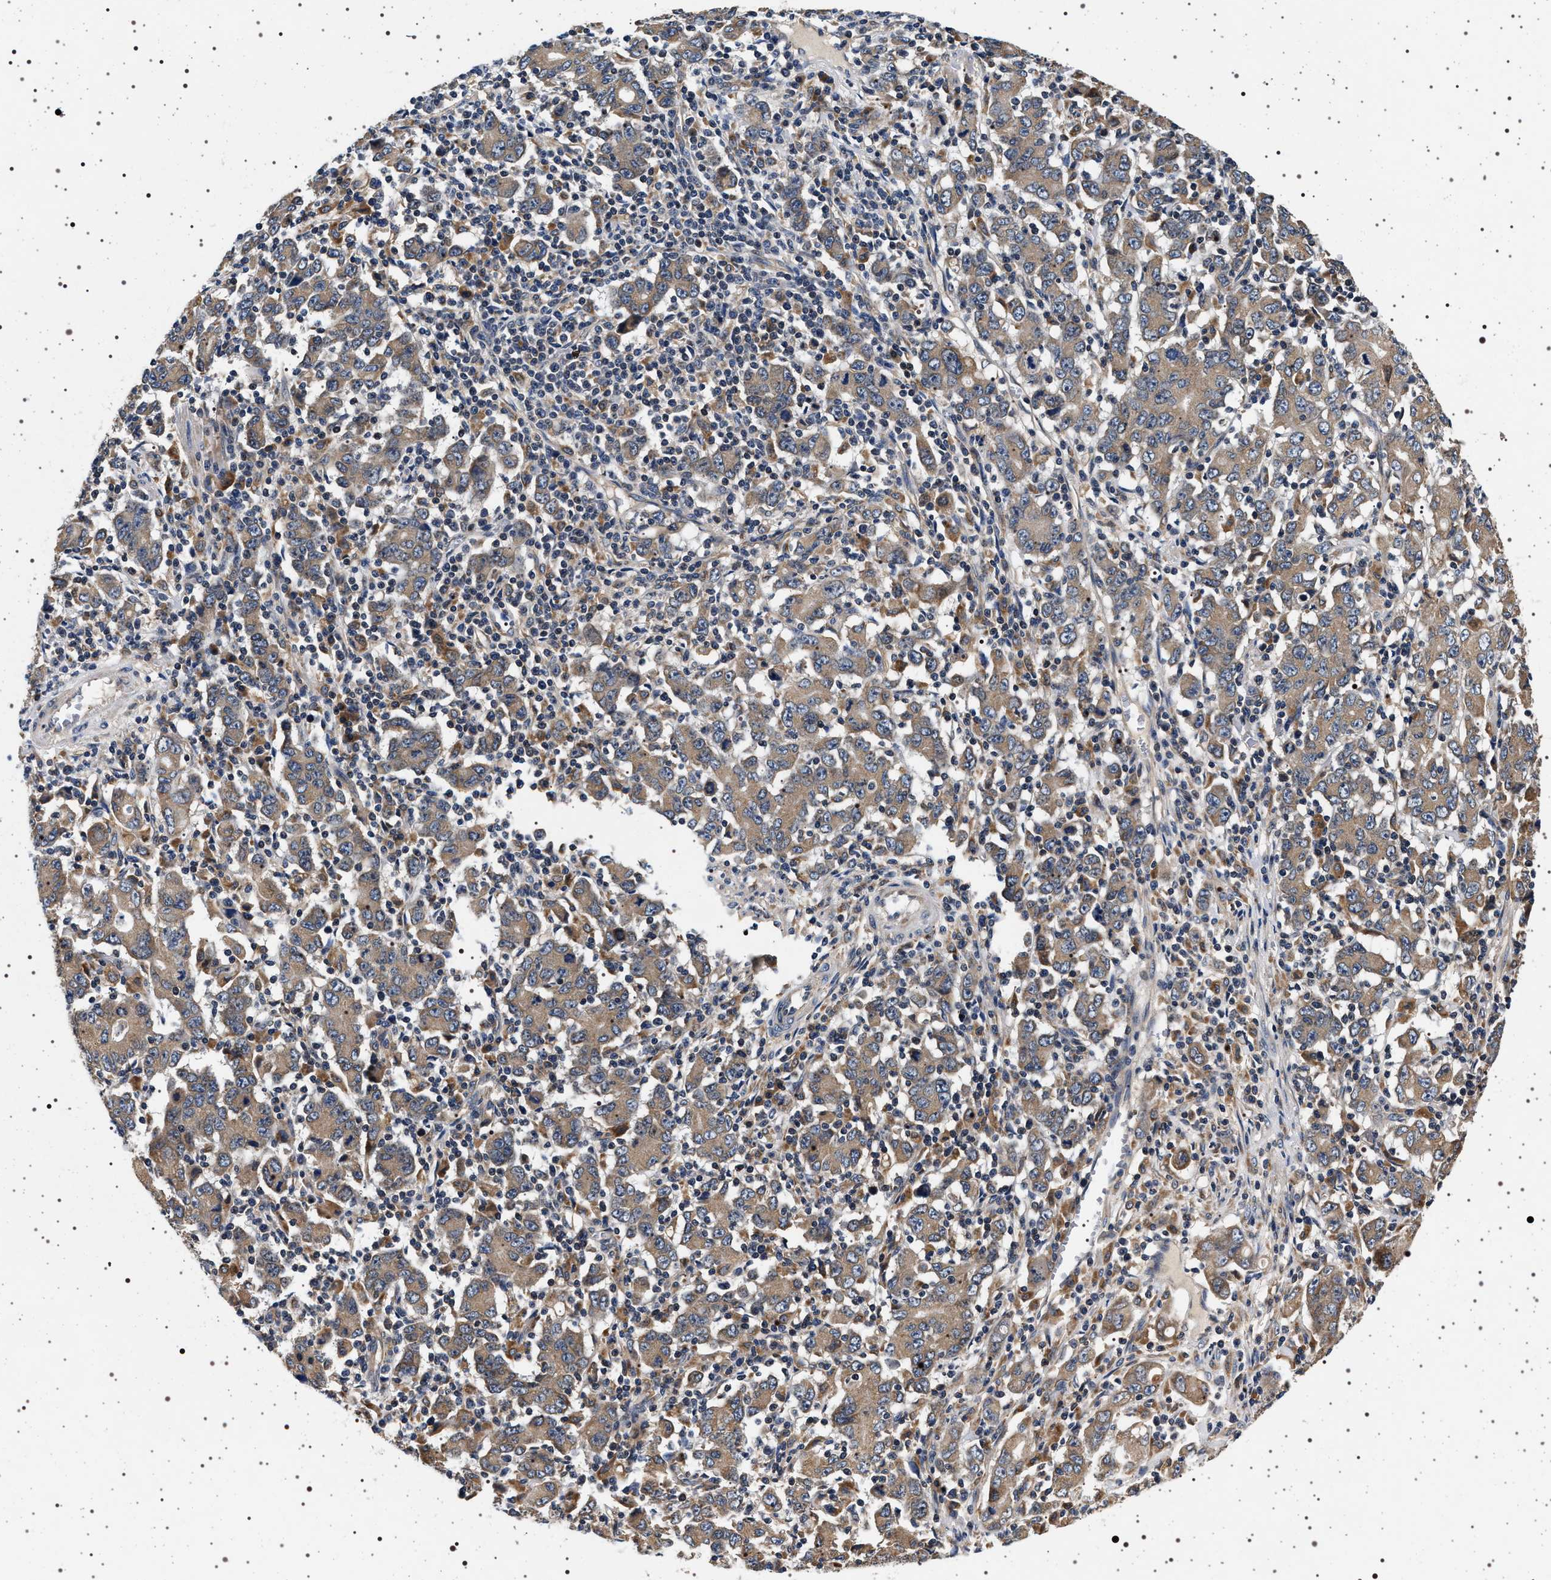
{"staining": {"intensity": "weak", "quantity": ">75%", "location": "cytoplasmic/membranous"}, "tissue": "stomach cancer", "cell_type": "Tumor cells", "image_type": "cancer", "snomed": [{"axis": "morphology", "description": "Adenocarcinoma, NOS"}, {"axis": "topography", "description": "Stomach, upper"}], "caption": "Stomach cancer (adenocarcinoma) tissue reveals weak cytoplasmic/membranous staining in approximately >75% of tumor cells", "gene": "DCBLD2", "patient": {"sex": "male", "age": 69}}